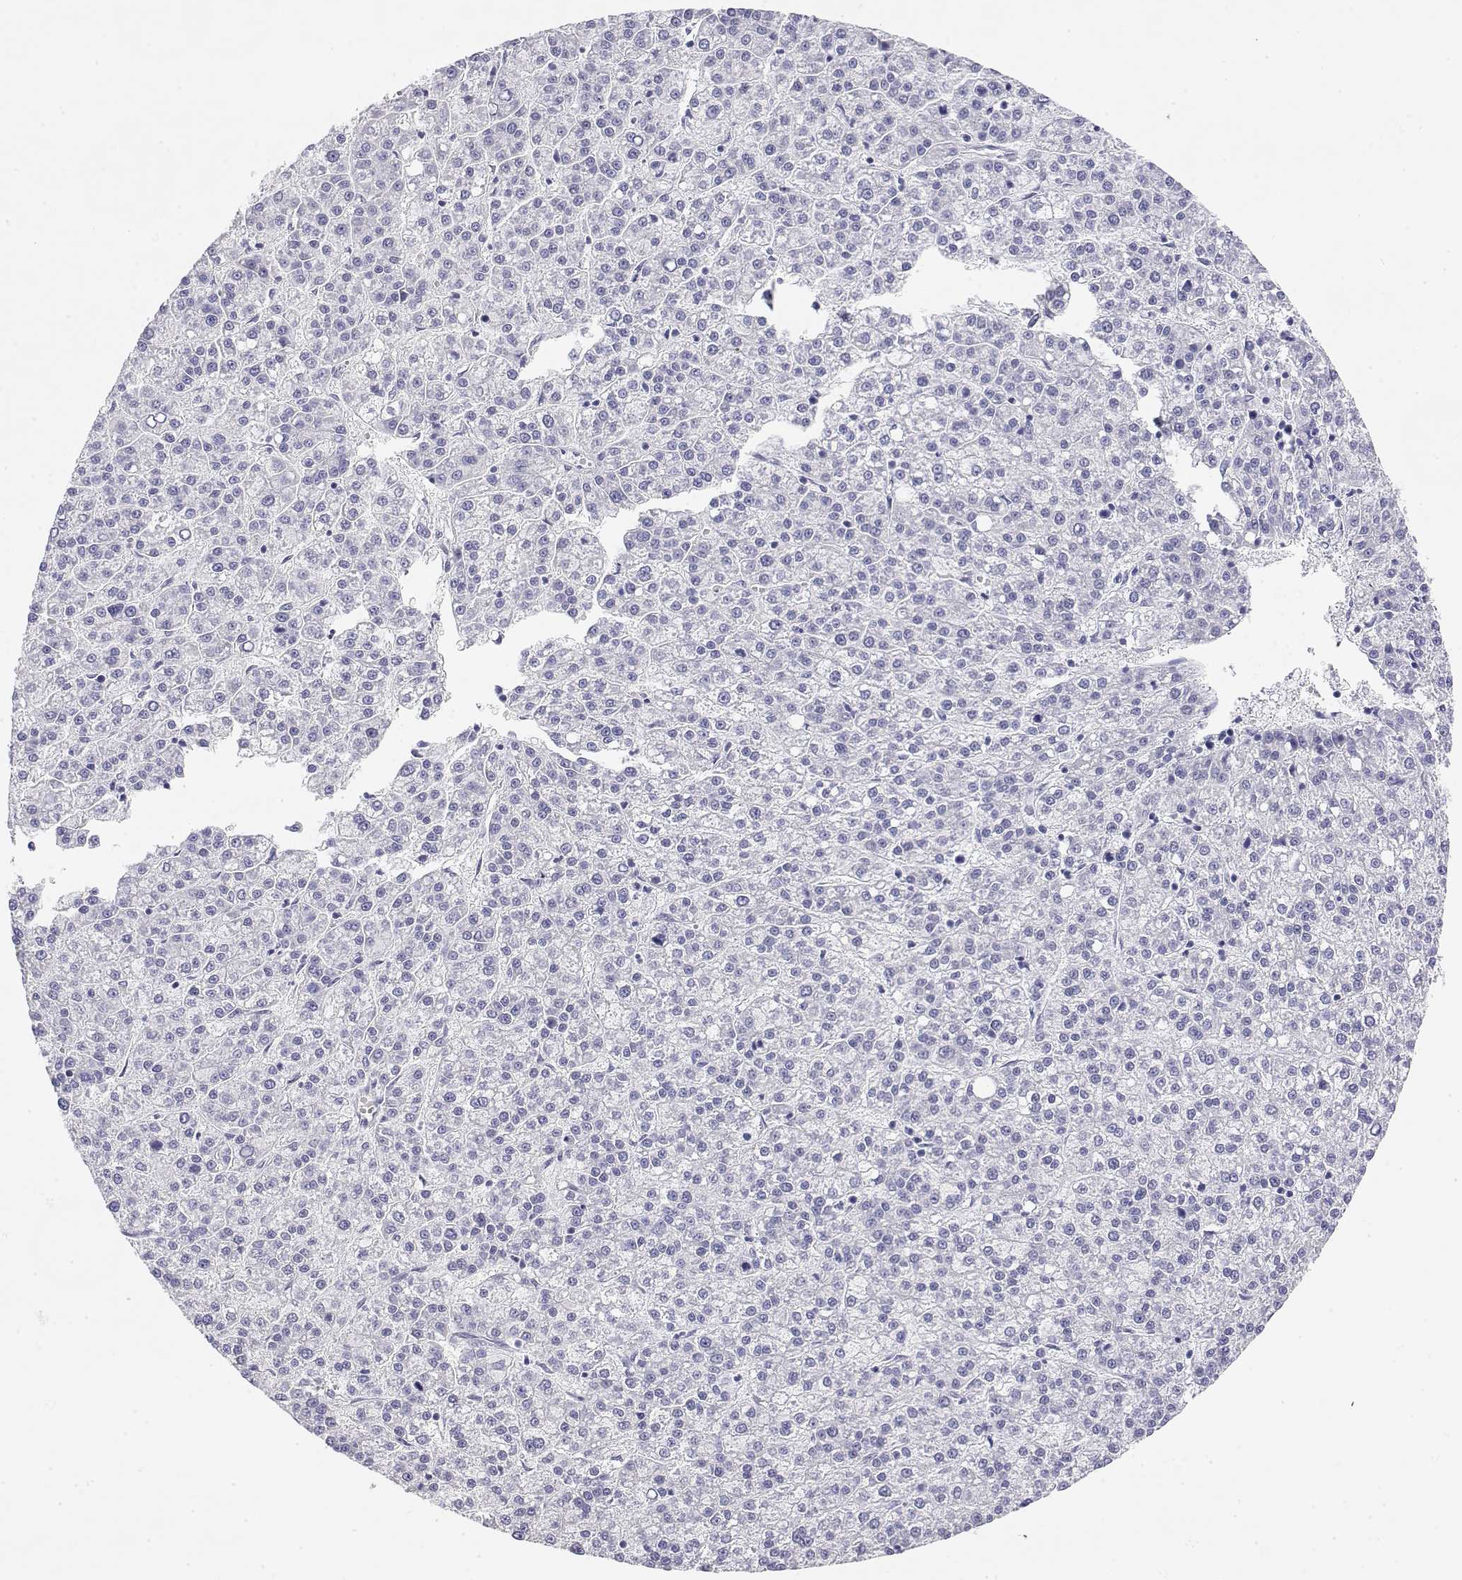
{"staining": {"intensity": "negative", "quantity": "none", "location": "none"}, "tissue": "liver cancer", "cell_type": "Tumor cells", "image_type": "cancer", "snomed": [{"axis": "morphology", "description": "Carcinoma, Hepatocellular, NOS"}, {"axis": "topography", "description": "Liver"}], "caption": "This is an IHC histopathology image of liver cancer. There is no positivity in tumor cells.", "gene": "MISP", "patient": {"sex": "female", "age": 58}}